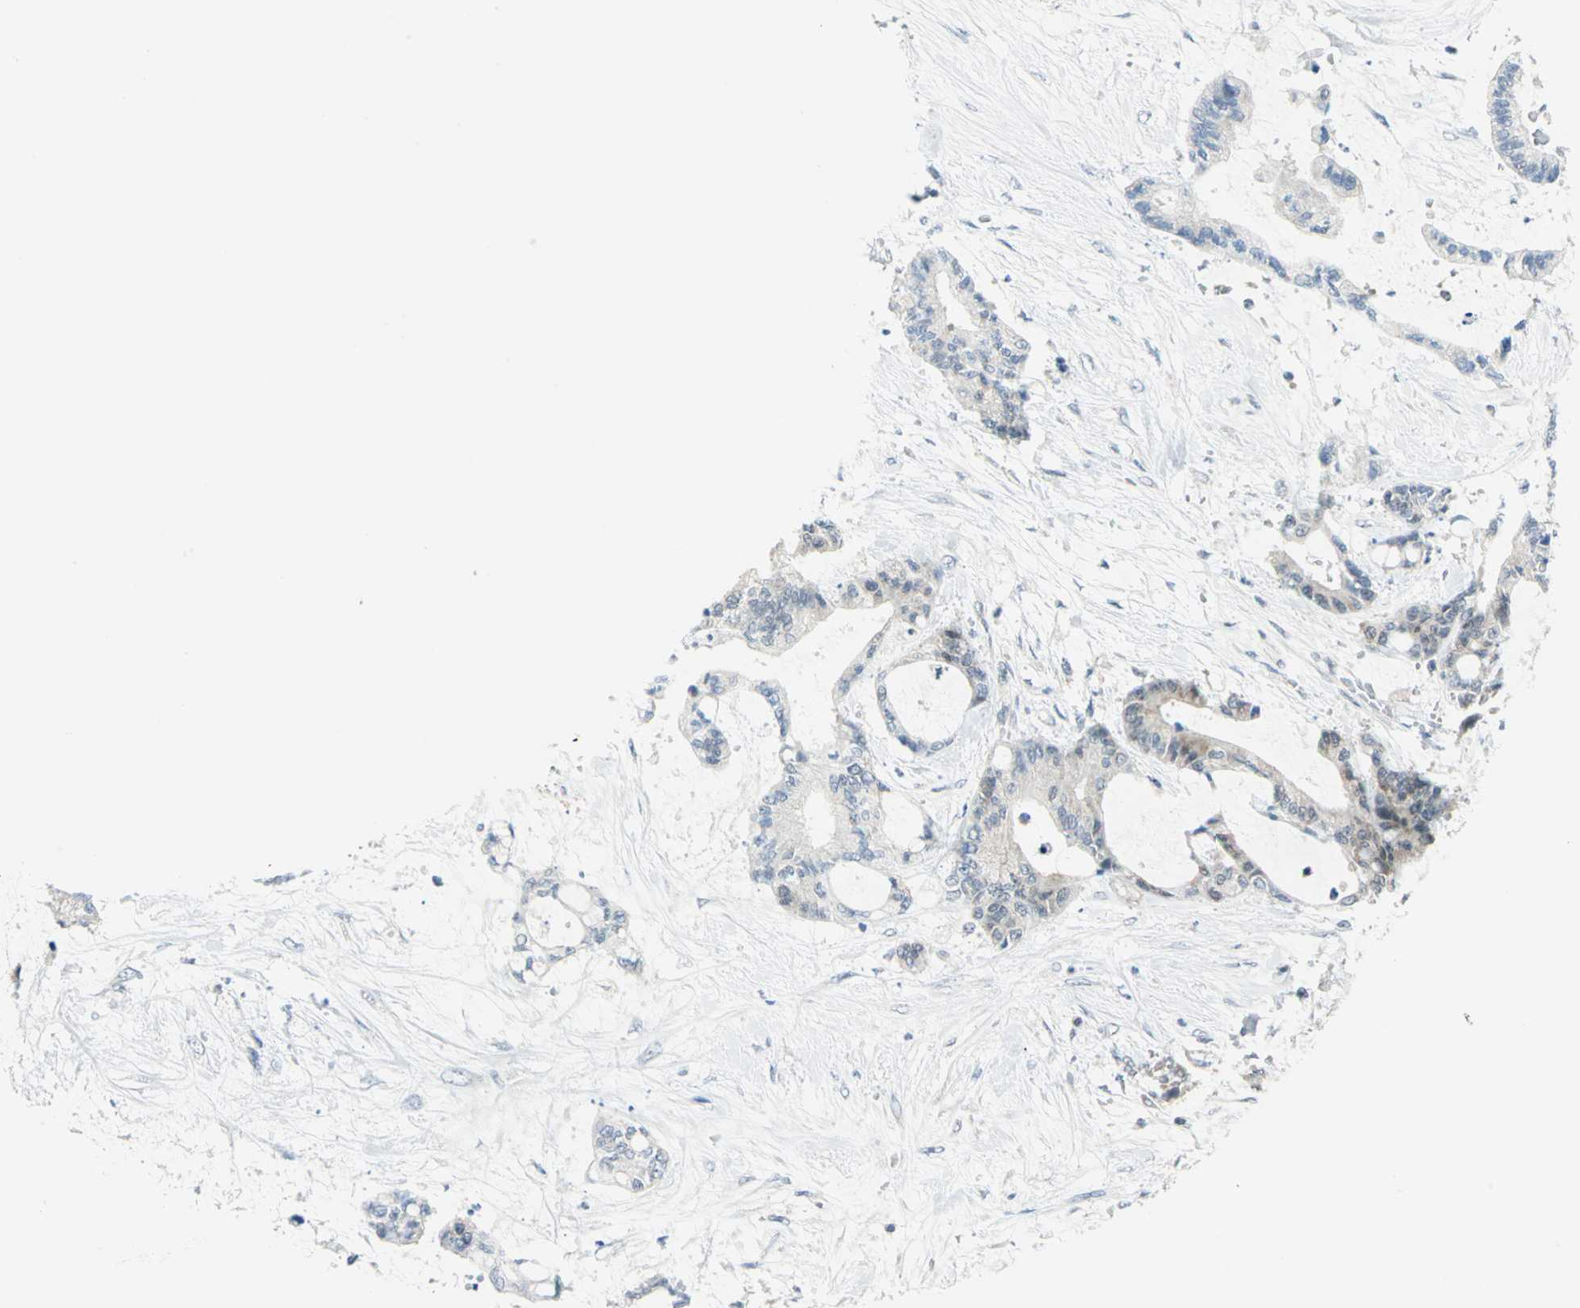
{"staining": {"intensity": "negative", "quantity": "none", "location": "none"}, "tissue": "liver cancer", "cell_type": "Tumor cells", "image_type": "cancer", "snomed": [{"axis": "morphology", "description": "Cholangiocarcinoma"}, {"axis": "topography", "description": "Liver"}], "caption": "Tumor cells are negative for brown protein staining in cholangiocarcinoma (liver).", "gene": "PIN1", "patient": {"sex": "female", "age": 73}}